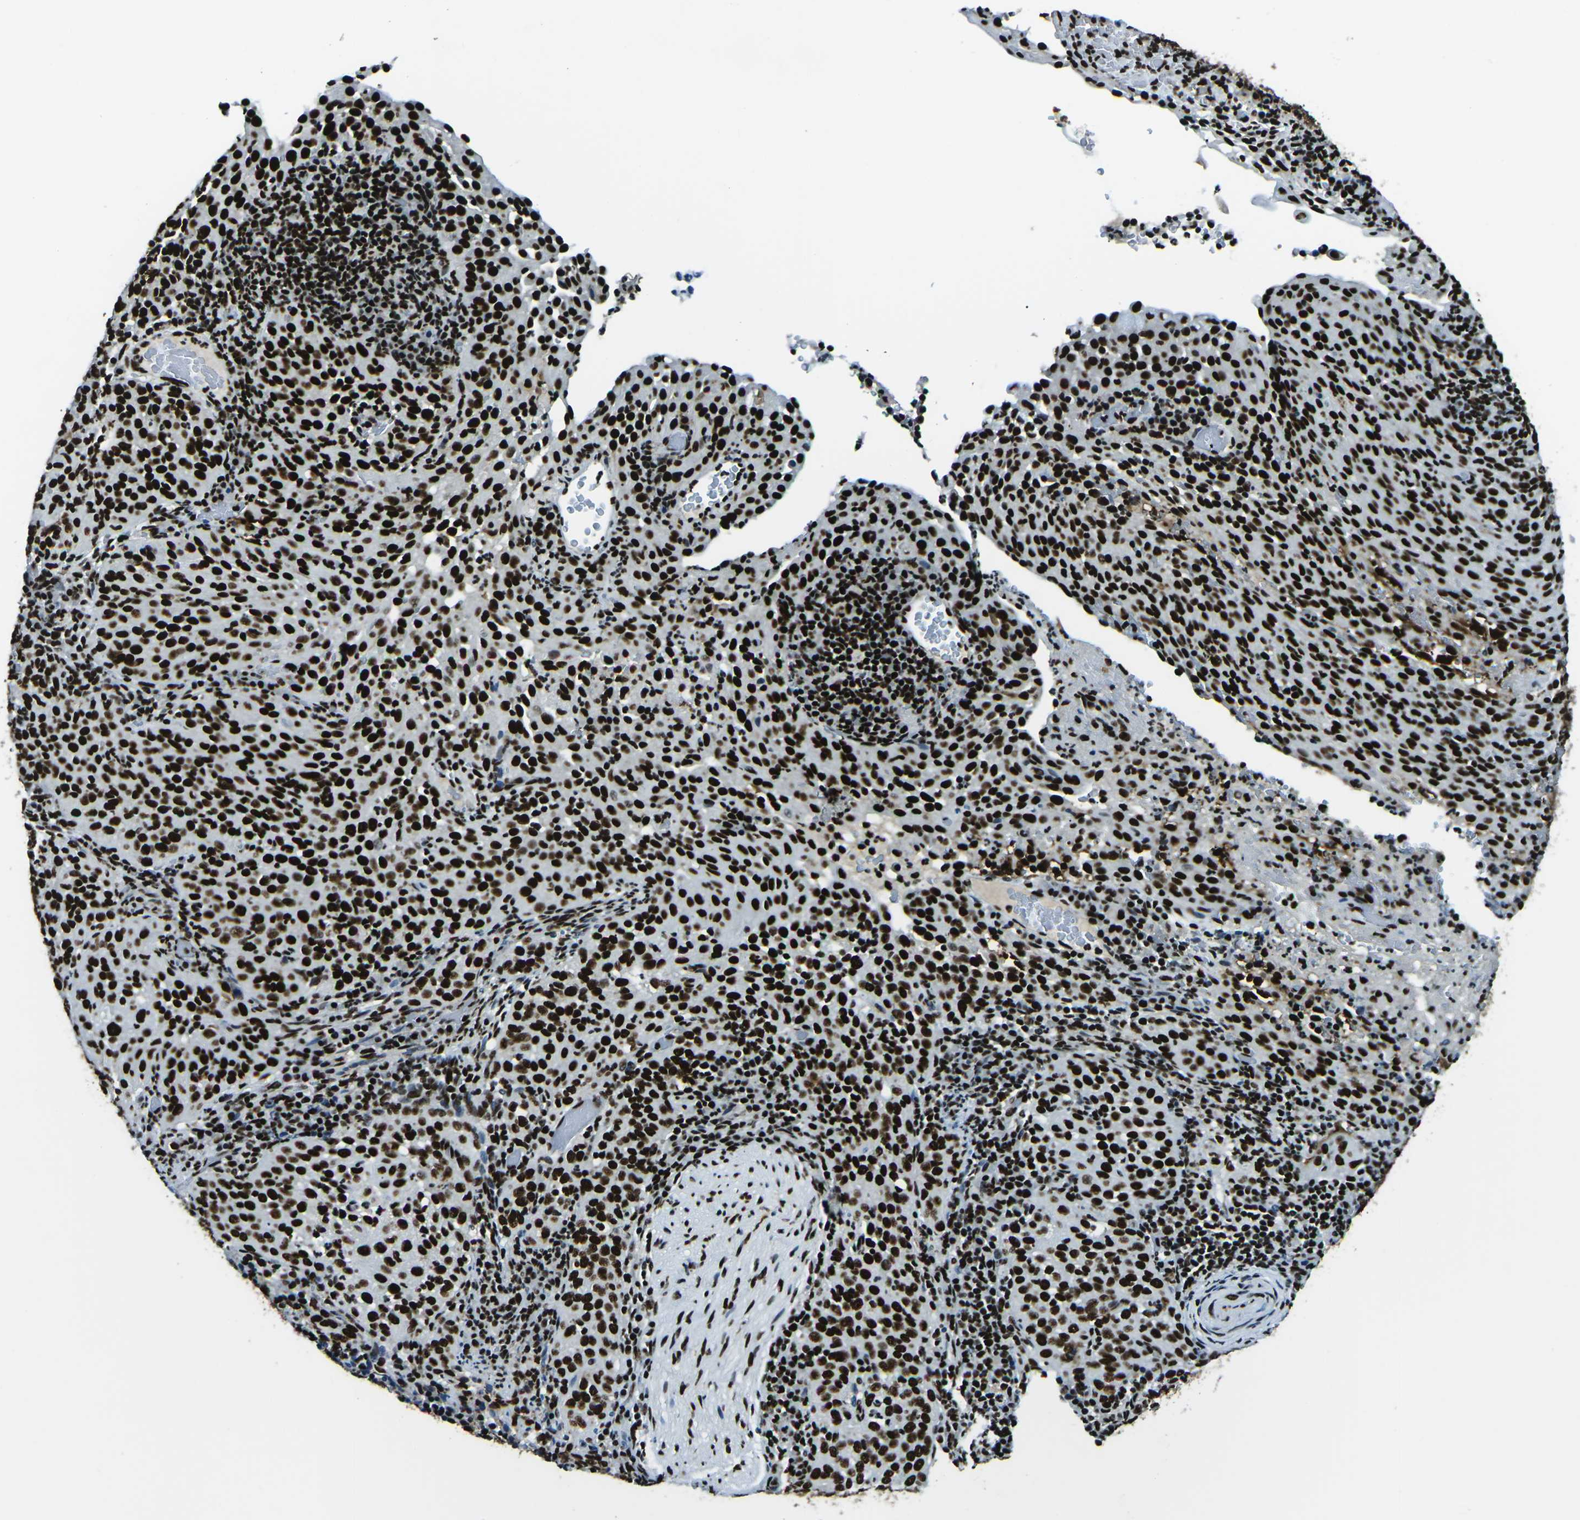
{"staining": {"intensity": "strong", "quantity": ">75%", "location": "nuclear"}, "tissue": "cervical cancer", "cell_type": "Tumor cells", "image_type": "cancer", "snomed": [{"axis": "morphology", "description": "Squamous cell carcinoma, NOS"}, {"axis": "topography", "description": "Cervix"}], "caption": "Tumor cells exhibit high levels of strong nuclear expression in about >75% of cells in squamous cell carcinoma (cervical). (brown staining indicates protein expression, while blue staining denotes nuclei).", "gene": "HNRNPL", "patient": {"sex": "female", "age": 51}}